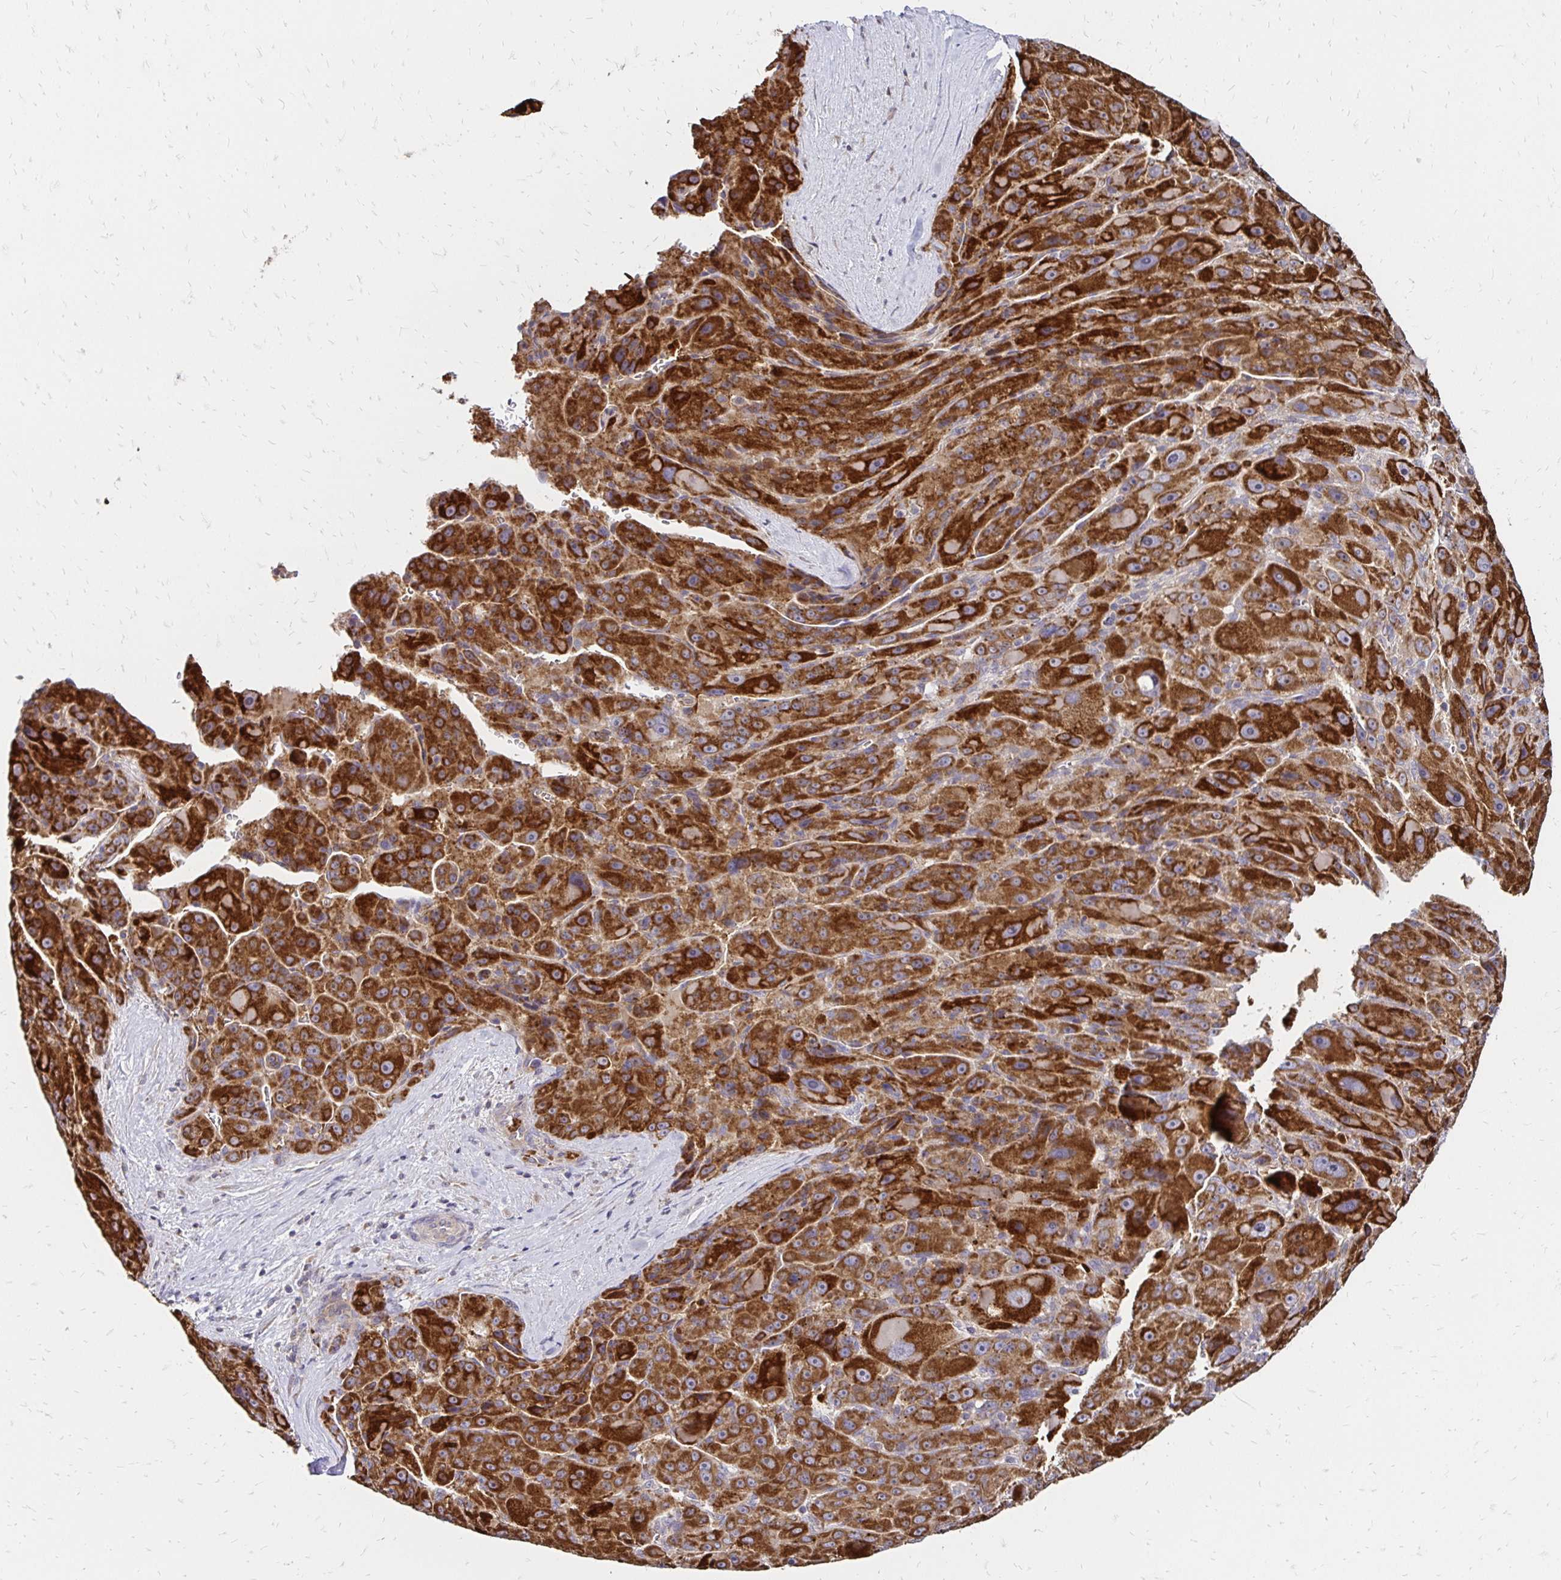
{"staining": {"intensity": "strong", "quantity": ">75%", "location": "cytoplasmic/membranous"}, "tissue": "liver cancer", "cell_type": "Tumor cells", "image_type": "cancer", "snomed": [{"axis": "morphology", "description": "Carcinoma, Hepatocellular, NOS"}, {"axis": "topography", "description": "Liver"}], "caption": "A high-resolution photomicrograph shows immunohistochemistry staining of liver hepatocellular carcinoma, which demonstrates strong cytoplasmic/membranous positivity in approximately >75% of tumor cells.", "gene": "ZW10", "patient": {"sex": "male", "age": 76}}